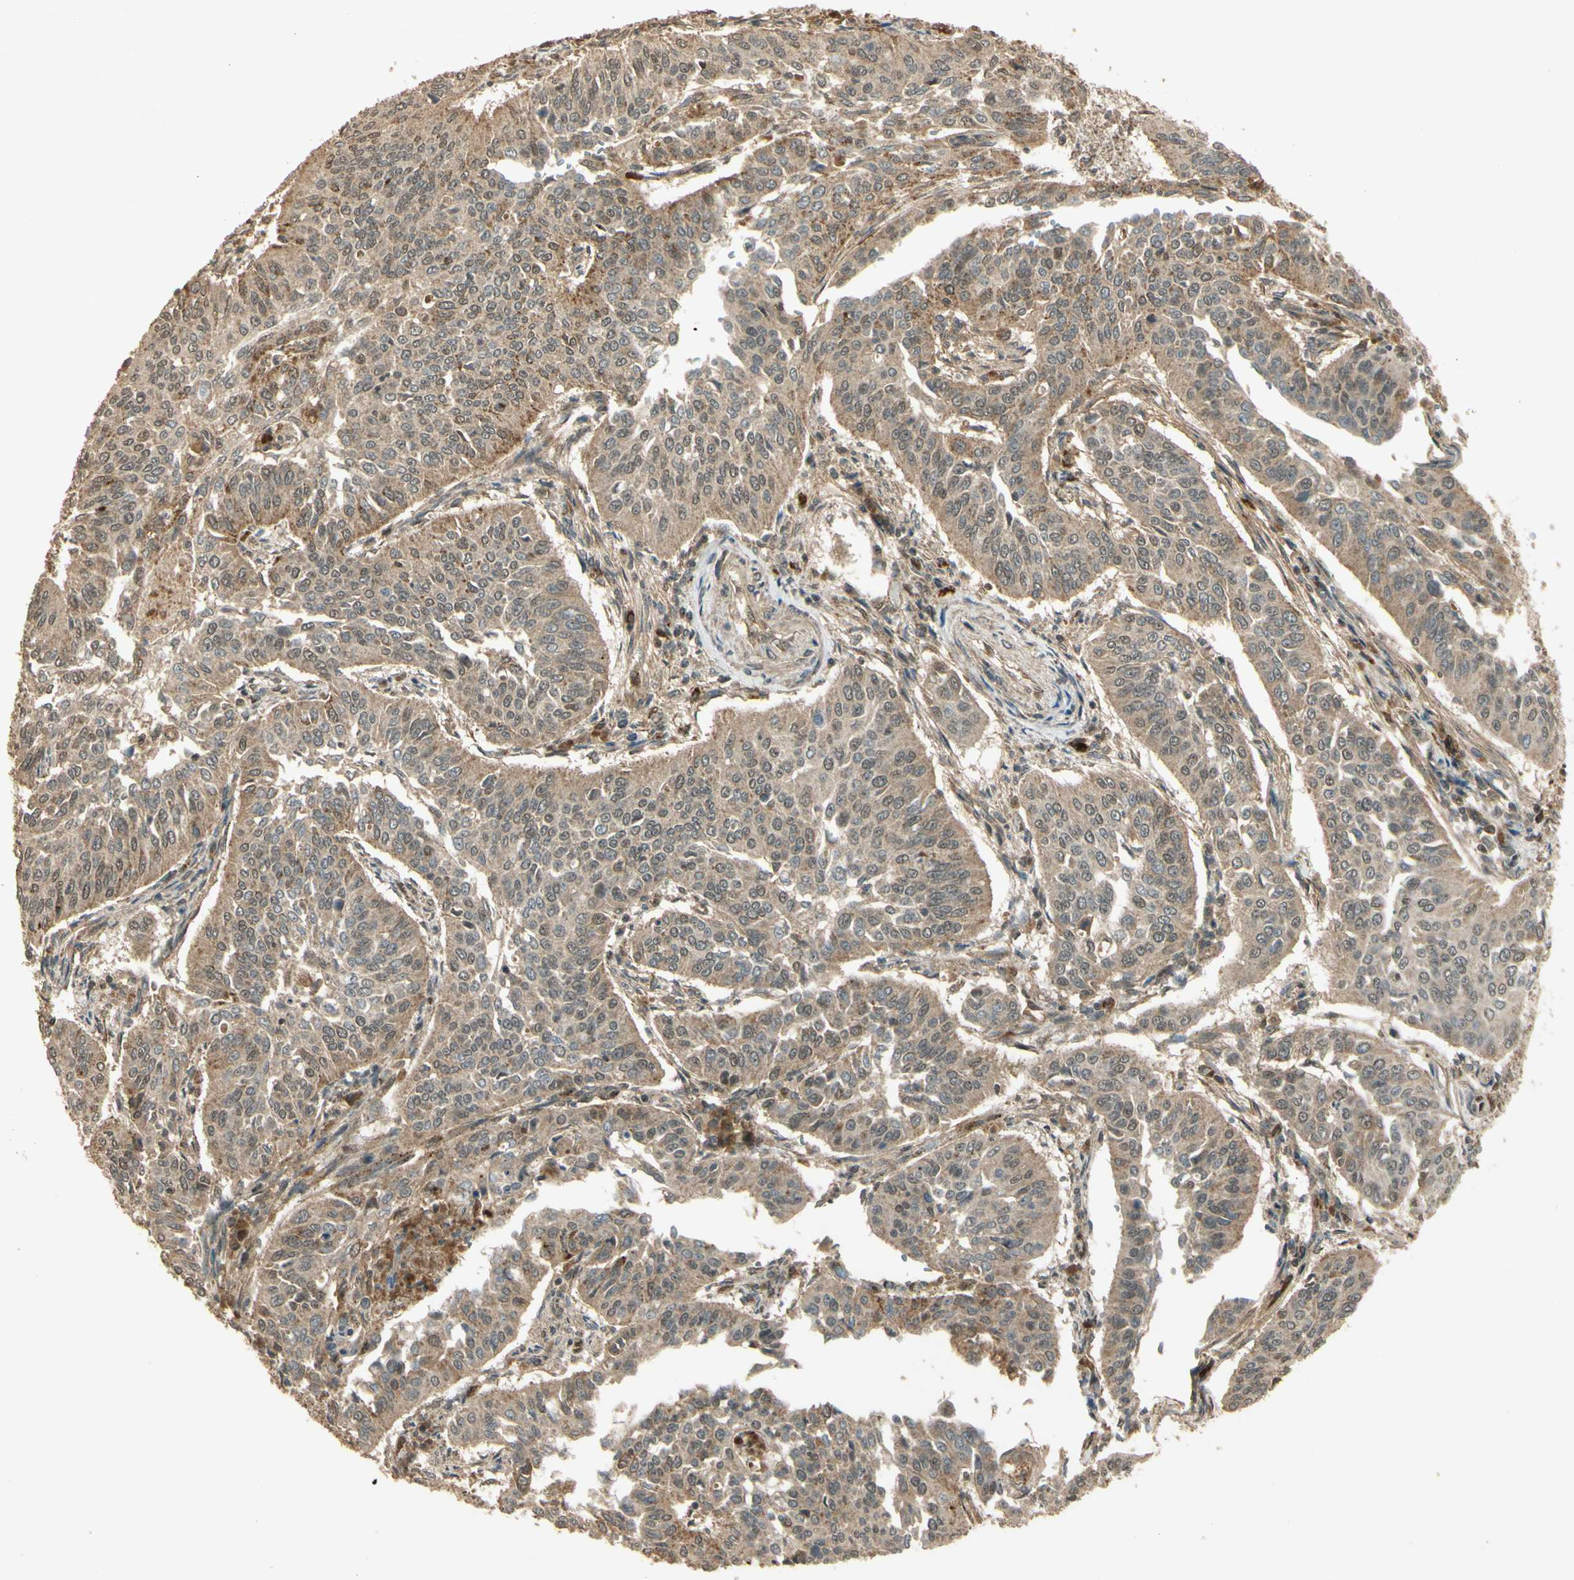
{"staining": {"intensity": "weak", "quantity": ">75%", "location": "cytoplasmic/membranous,nuclear"}, "tissue": "cervical cancer", "cell_type": "Tumor cells", "image_type": "cancer", "snomed": [{"axis": "morphology", "description": "Normal tissue, NOS"}, {"axis": "morphology", "description": "Squamous cell carcinoma, NOS"}, {"axis": "topography", "description": "Cervix"}], "caption": "Human cervical cancer (squamous cell carcinoma) stained with a brown dye shows weak cytoplasmic/membranous and nuclear positive staining in approximately >75% of tumor cells.", "gene": "GMEB2", "patient": {"sex": "female", "age": 39}}